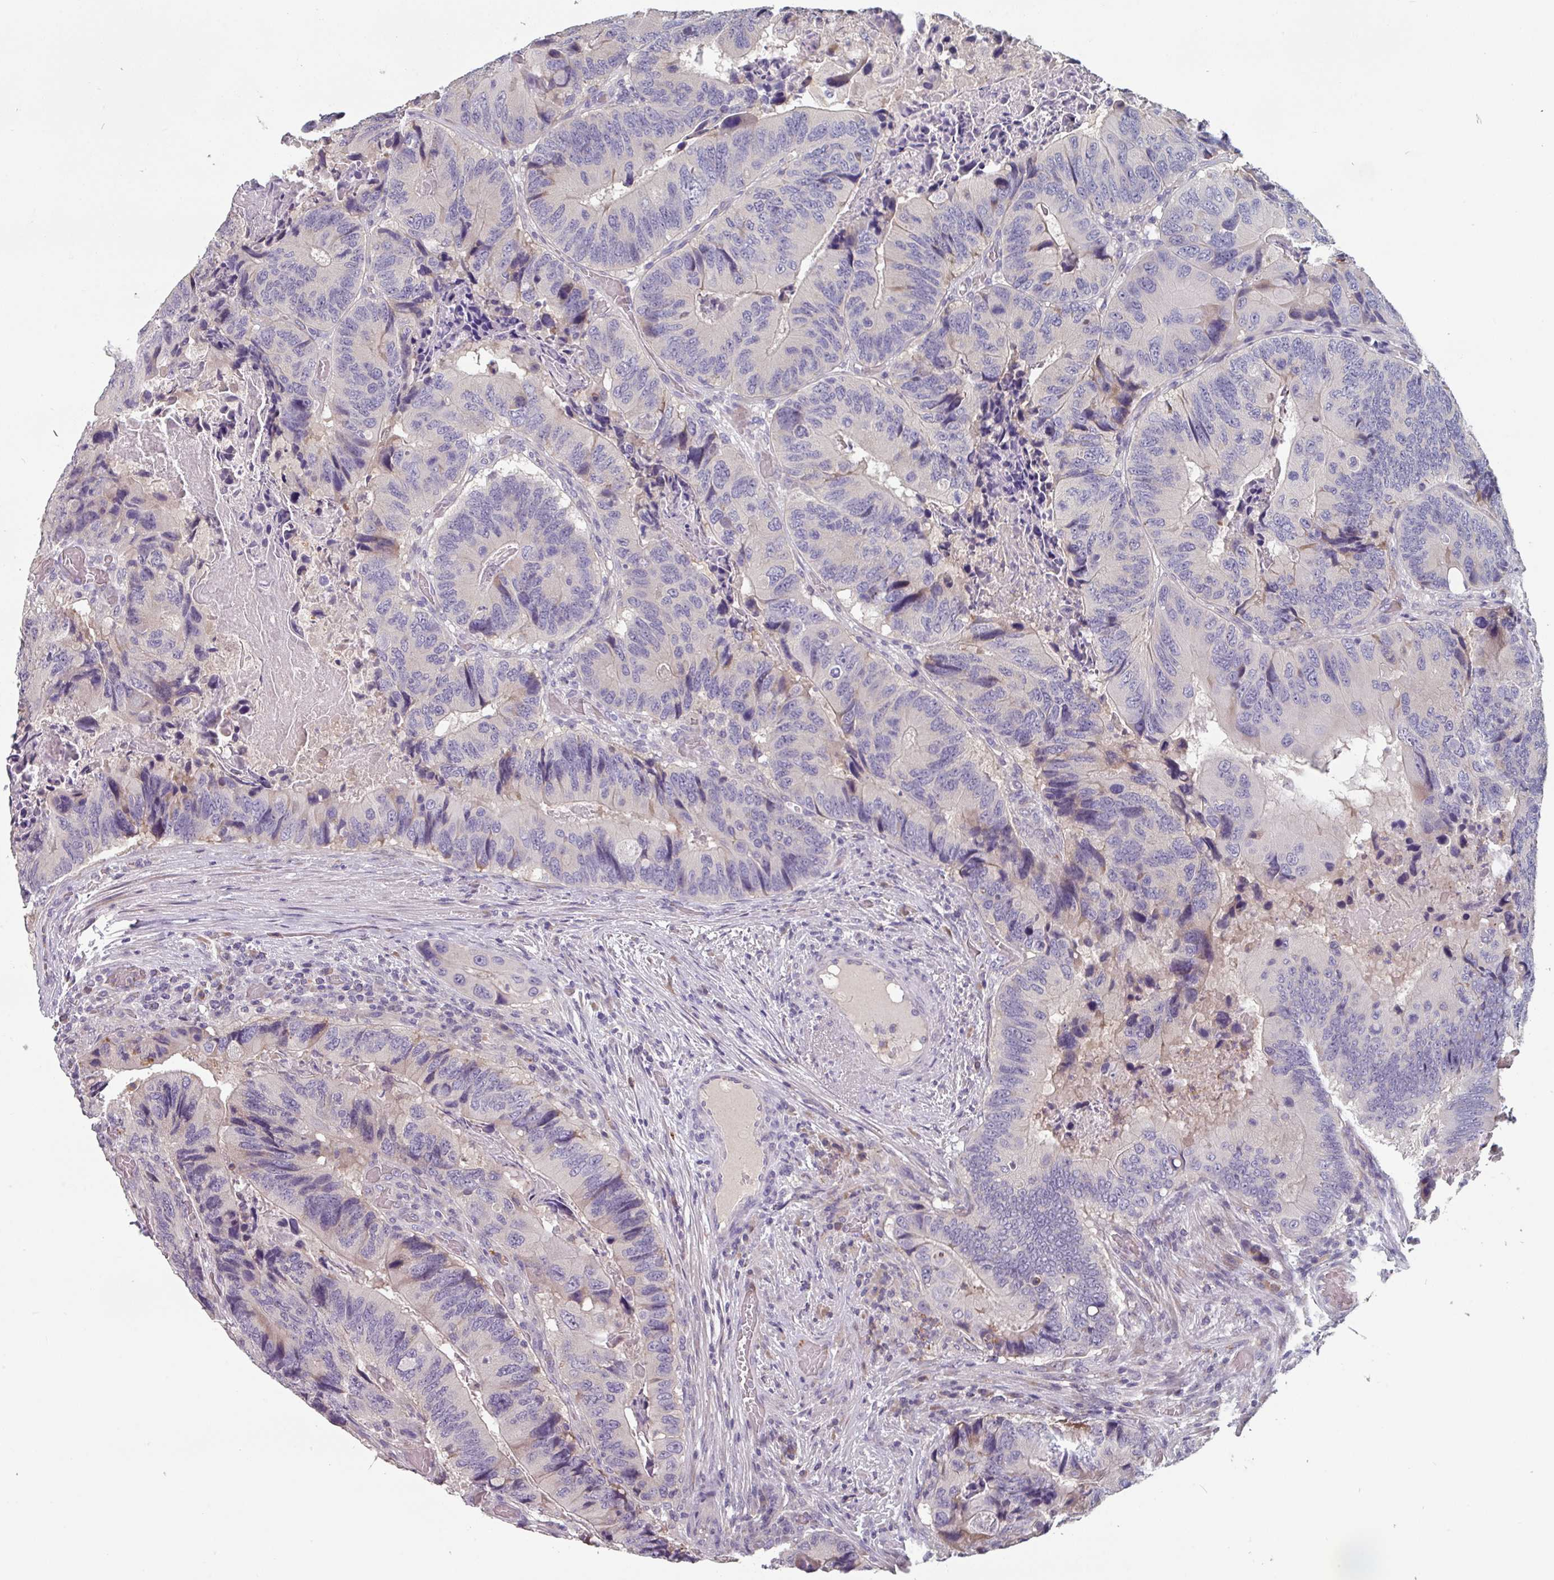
{"staining": {"intensity": "negative", "quantity": "none", "location": "none"}, "tissue": "colorectal cancer", "cell_type": "Tumor cells", "image_type": "cancer", "snomed": [{"axis": "morphology", "description": "Adenocarcinoma, NOS"}, {"axis": "topography", "description": "Colon"}], "caption": "Protein analysis of adenocarcinoma (colorectal) reveals no significant positivity in tumor cells. Brightfield microscopy of immunohistochemistry stained with DAB (brown) and hematoxylin (blue), captured at high magnification.", "gene": "PRAMEF8", "patient": {"sex": "male", "age": 84}}